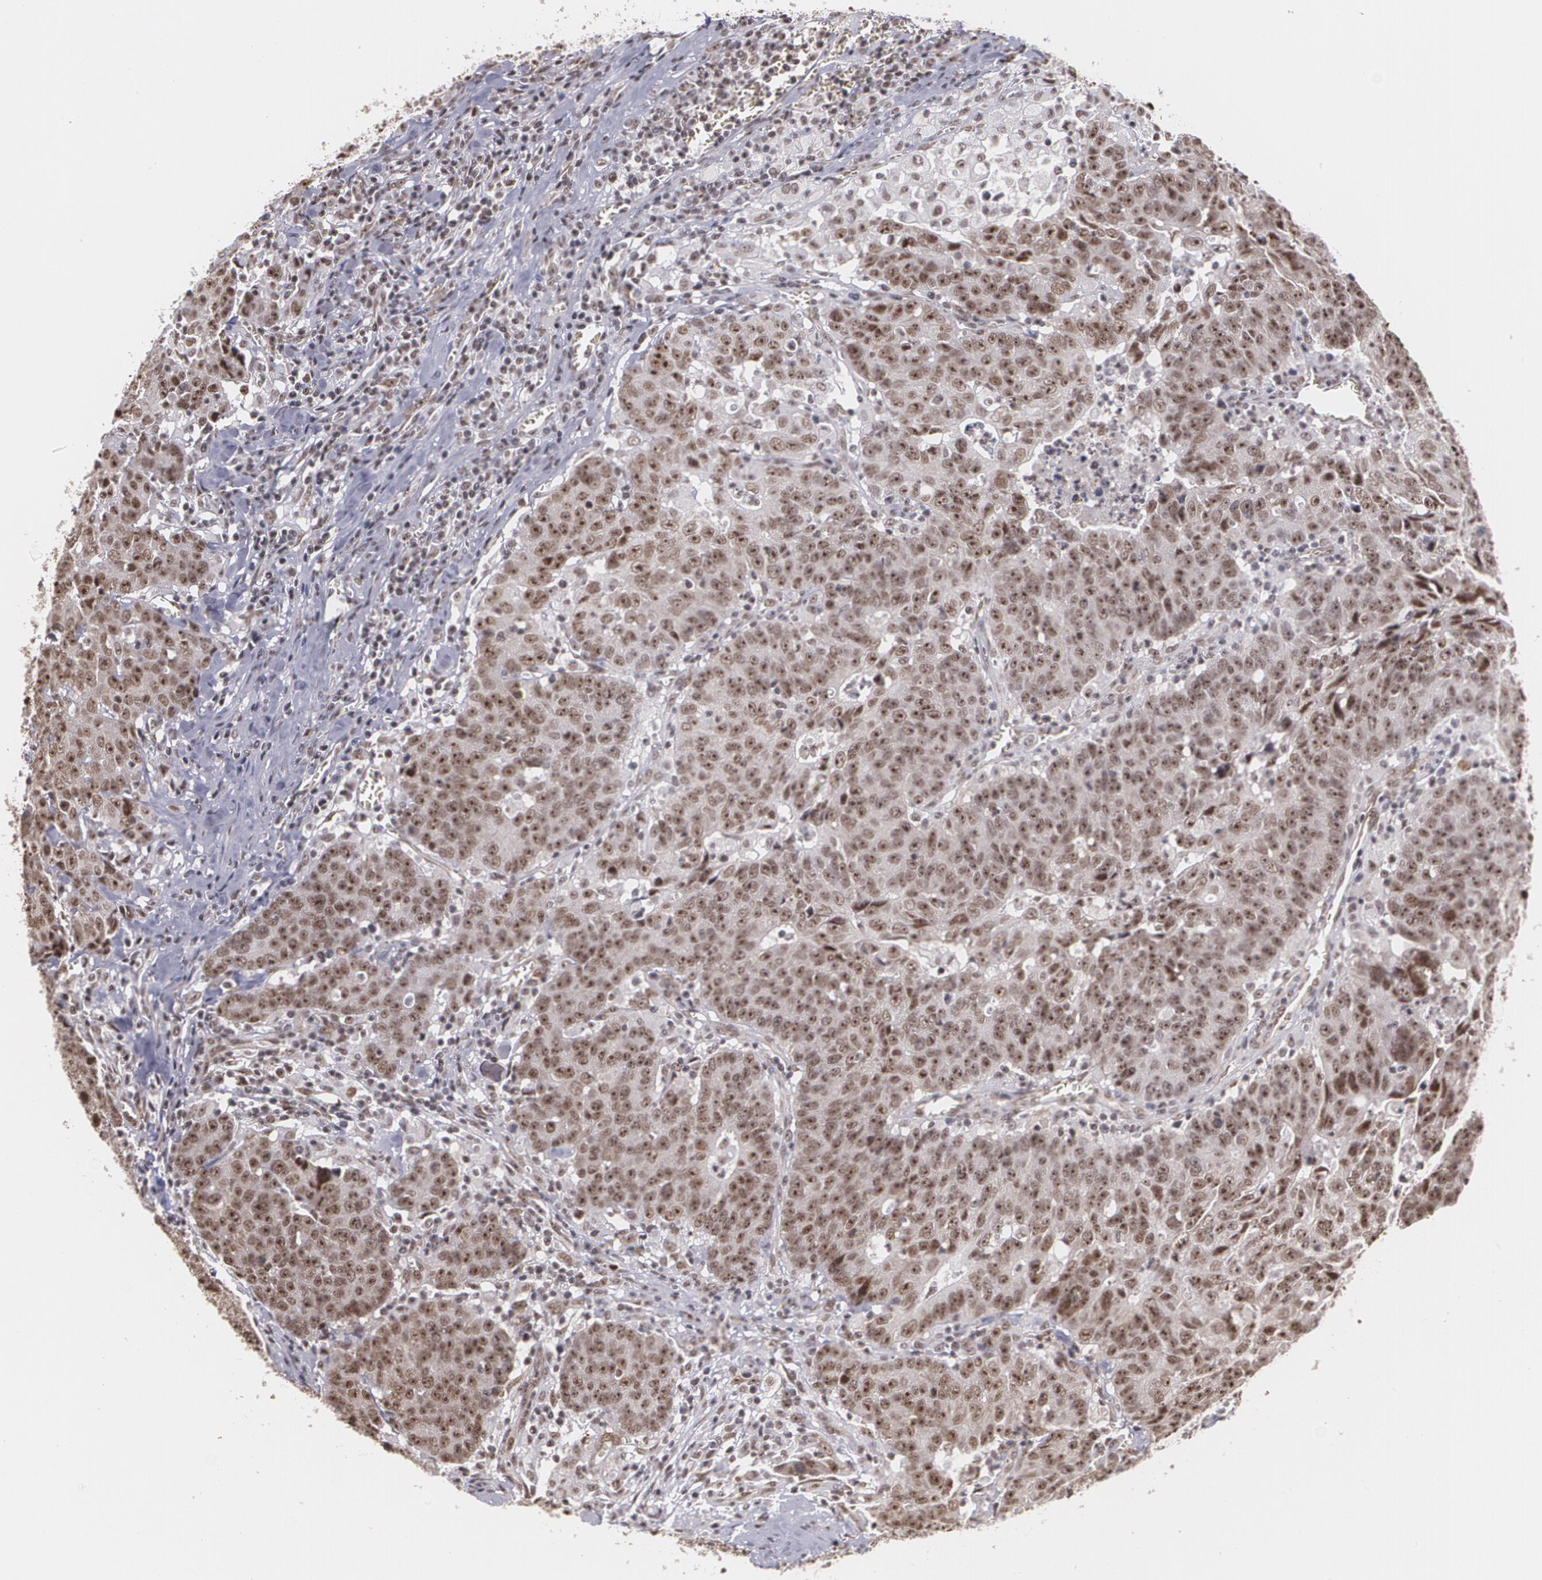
{"staining": {"intensity": "moderate", "quantity": ">75%", "location": "cytoplasmic/membranous,nuclear"}, "tissue": "colorectal cancer", "cell_type": "Tumor cells", "image_type": "cancer", "snomed": [{"axis": "morphology", "description": "Adenocarcinoma, NOS"}, {"axis": "topography", "description": "Colon"}], "caption": "Immunohistochemistry (IHC) micrograph of neoplastic tissue: human colorectal cancer (adenocarcinoma) stained using immunohistochemistry (IHC) demonstrates medium levels of moderate protein expression localized specifically in the cytoplasmic/membranous and nuclear of tumor cells, appearing as a cytoplasmic/membranous and nuclear brown color.", "gene": "C6orf15", "patient": {"sex": "female", "age": 53}}